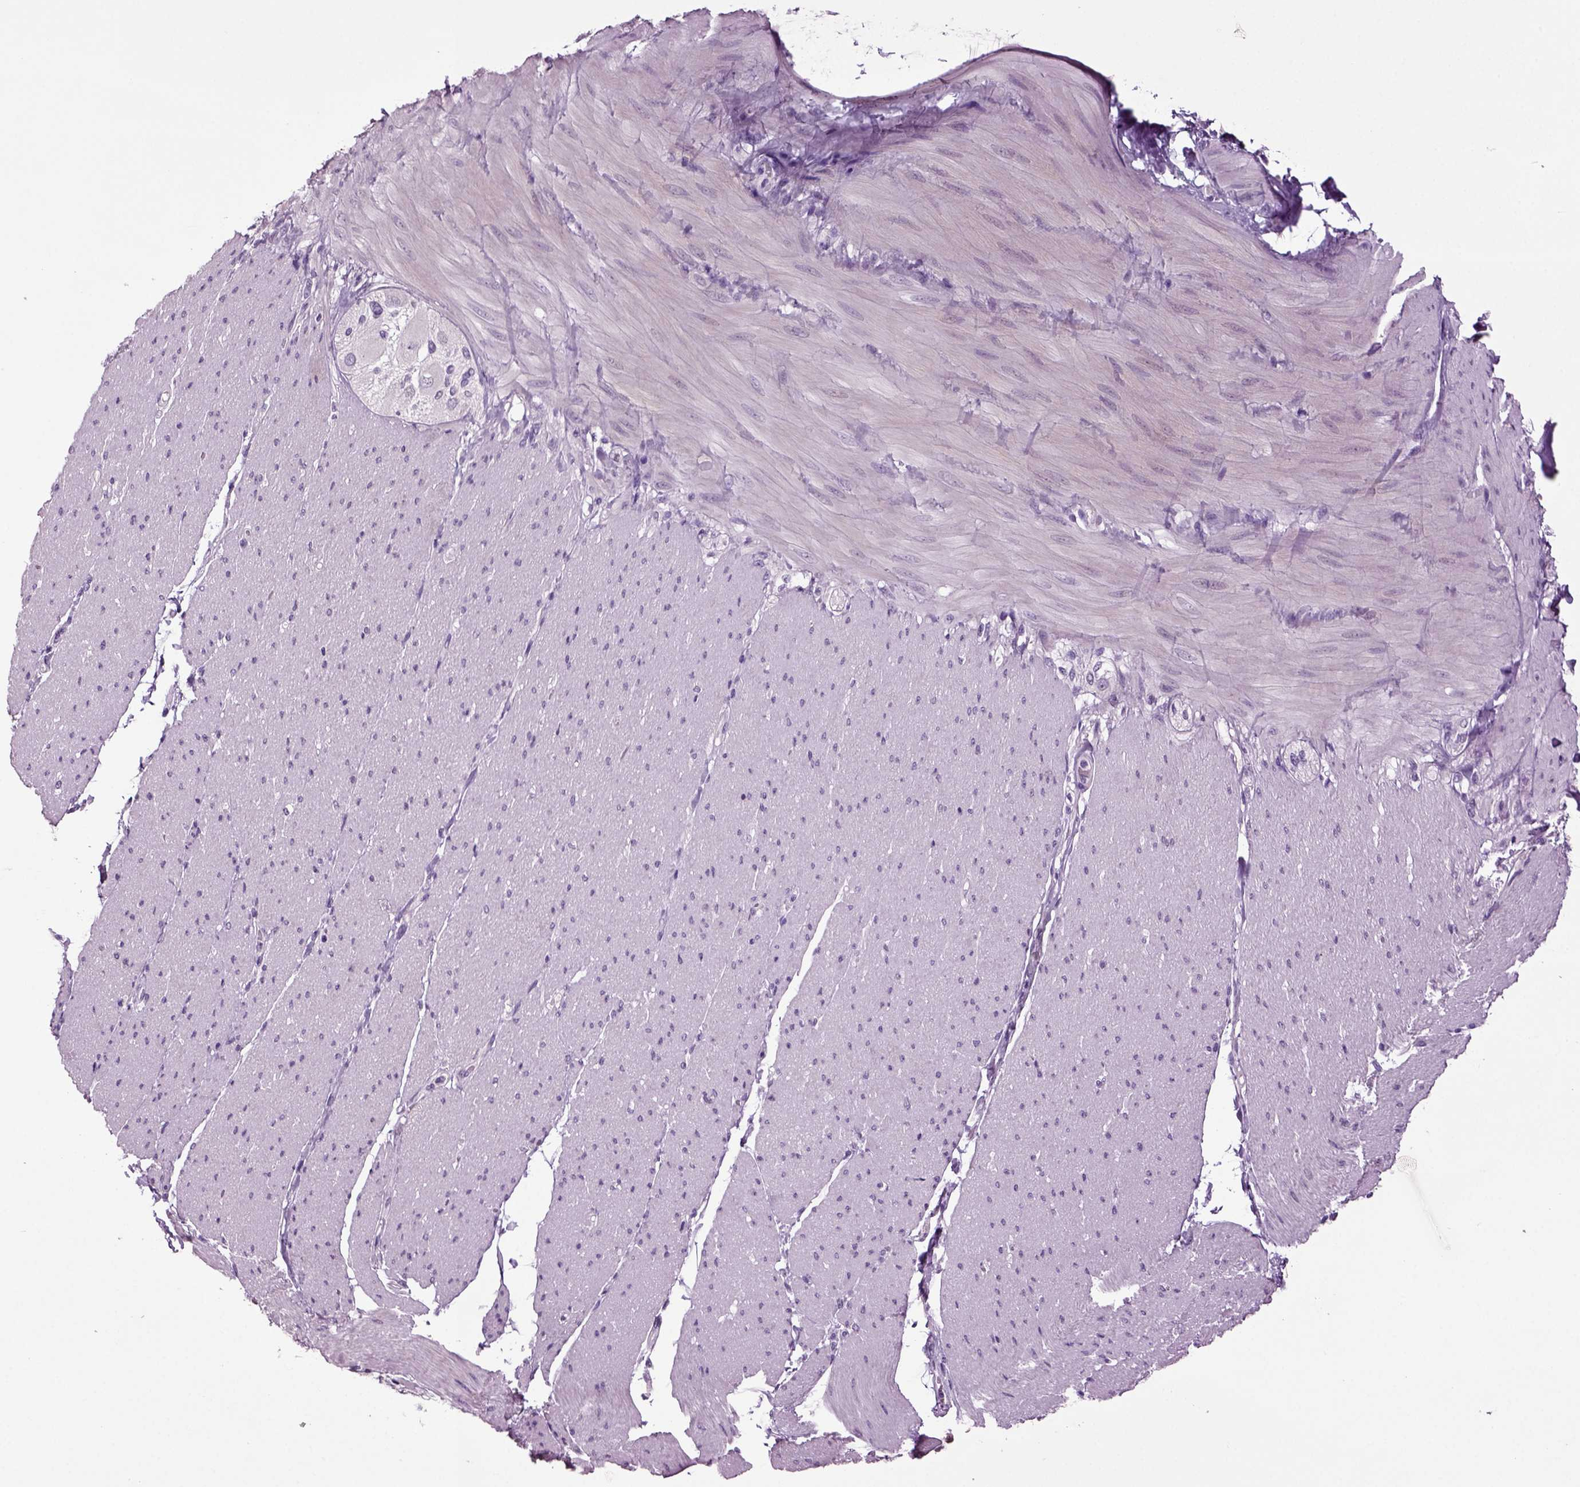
{"staining": {"intensity": "negative", "quantity": "none", "location": "none"}, "tissue": "adipose tissue", "cell_type": "Adipocytes", "image_type": "normal", "snomed": [{"axis": "morphology", "description": "Normal tissue, NOS"}, {"axis": "topography", "description": "Smooth muscle"}, {"axis": "topography", "description": "Duodenum"}, {"axis": "topography", "description": "Peripheral nerve tissue"}], "caption": "Immunohistochemical staining of normal adipose tissue reveals no significant positivity in adipocytes.", "gene": "SLC17A6", "patient": {"sex": "female", "age": 61}}